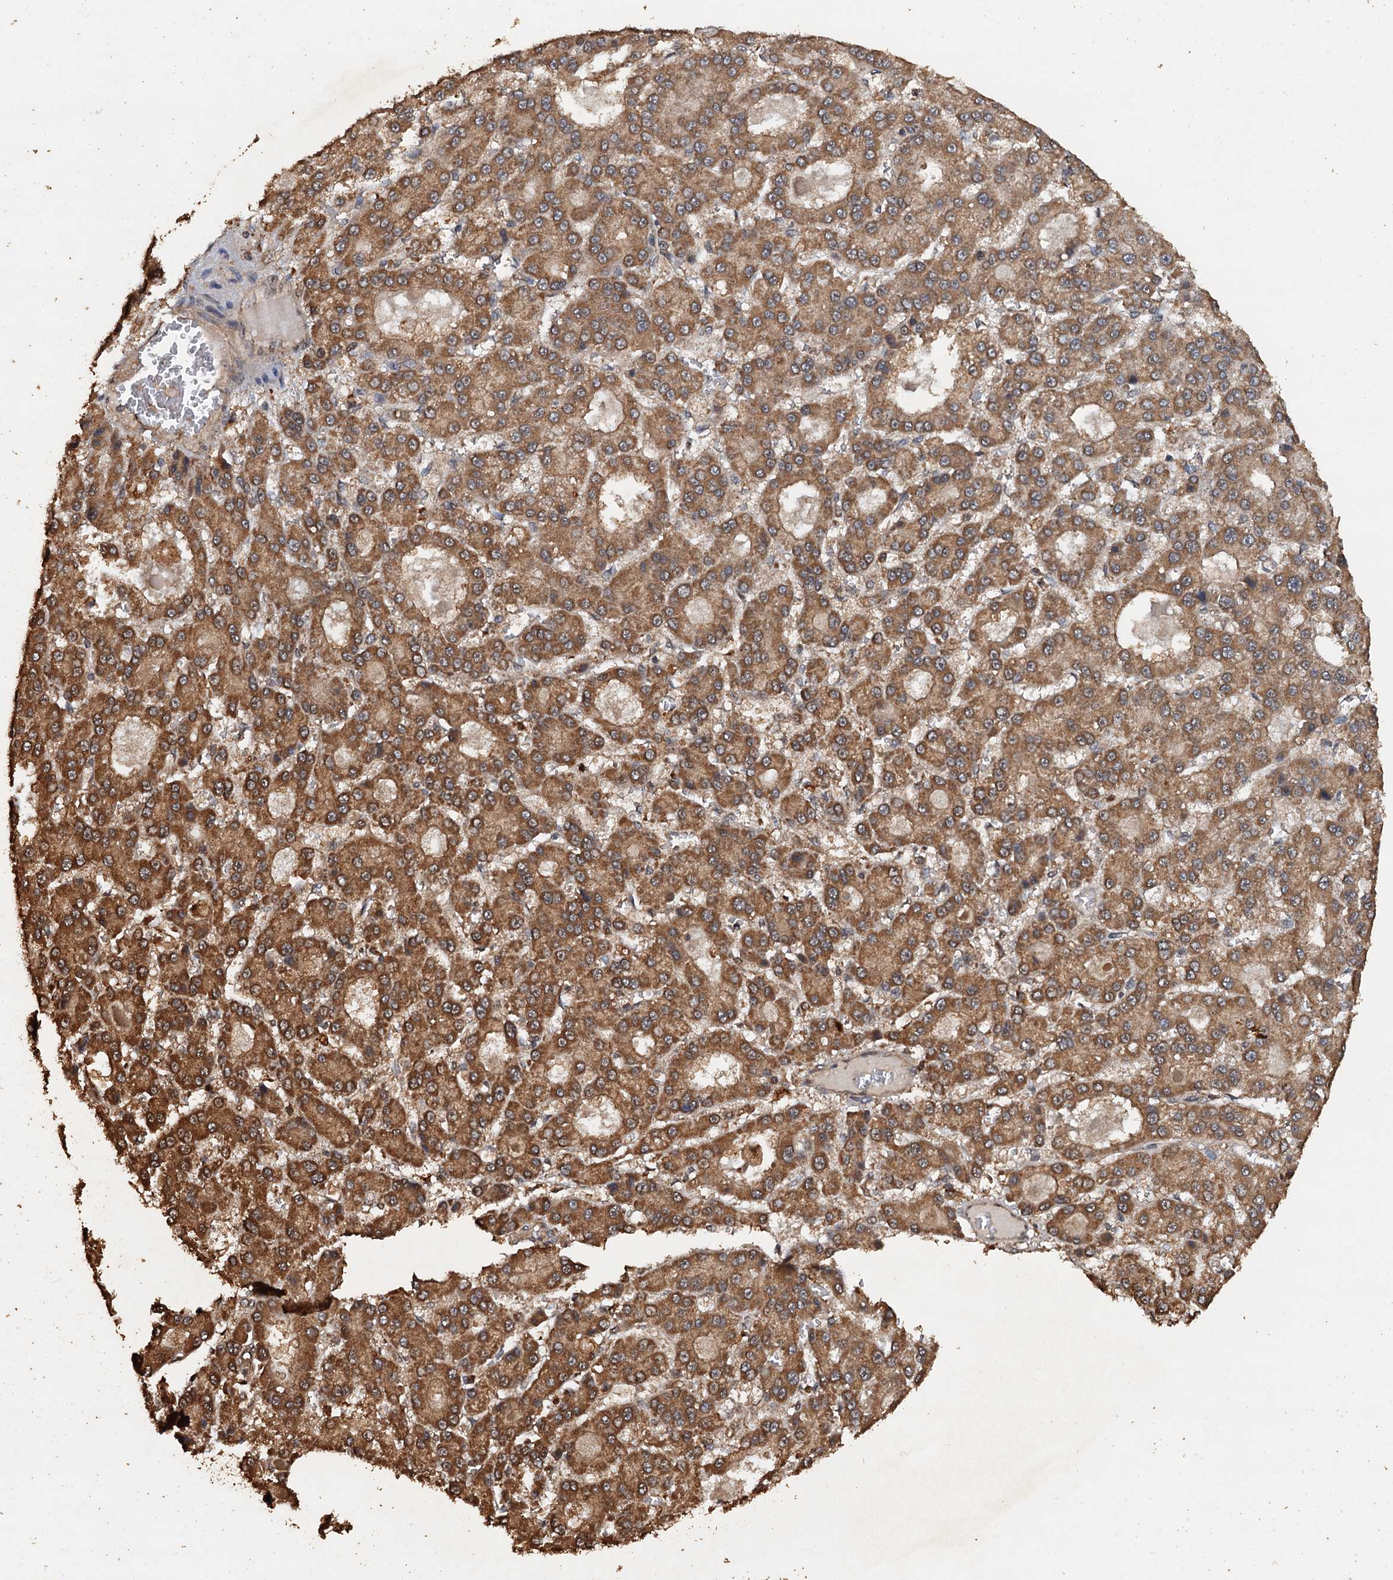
{"staining": {"intensity": "strong", "quantity": ">75%", "location": "cytoplasmic/membranous"}, "tissue": "liver cancer", "cell_type": "Tumor cells", "image_type": "cancer", "snomed": [{"axis": "morphology", "description": "Carcinoma, Hepatocellular, NOS"}, {"axis": "topography", "description": "Liver"}], "caption": "Liver cancer stained with immunohistochemistry (IHC) exhibits strong cytoplasmic/membranous staining in about >75% of tumor cells.", "gene": "PSMD9", "patient": {"sex": "male", "age": 70}}